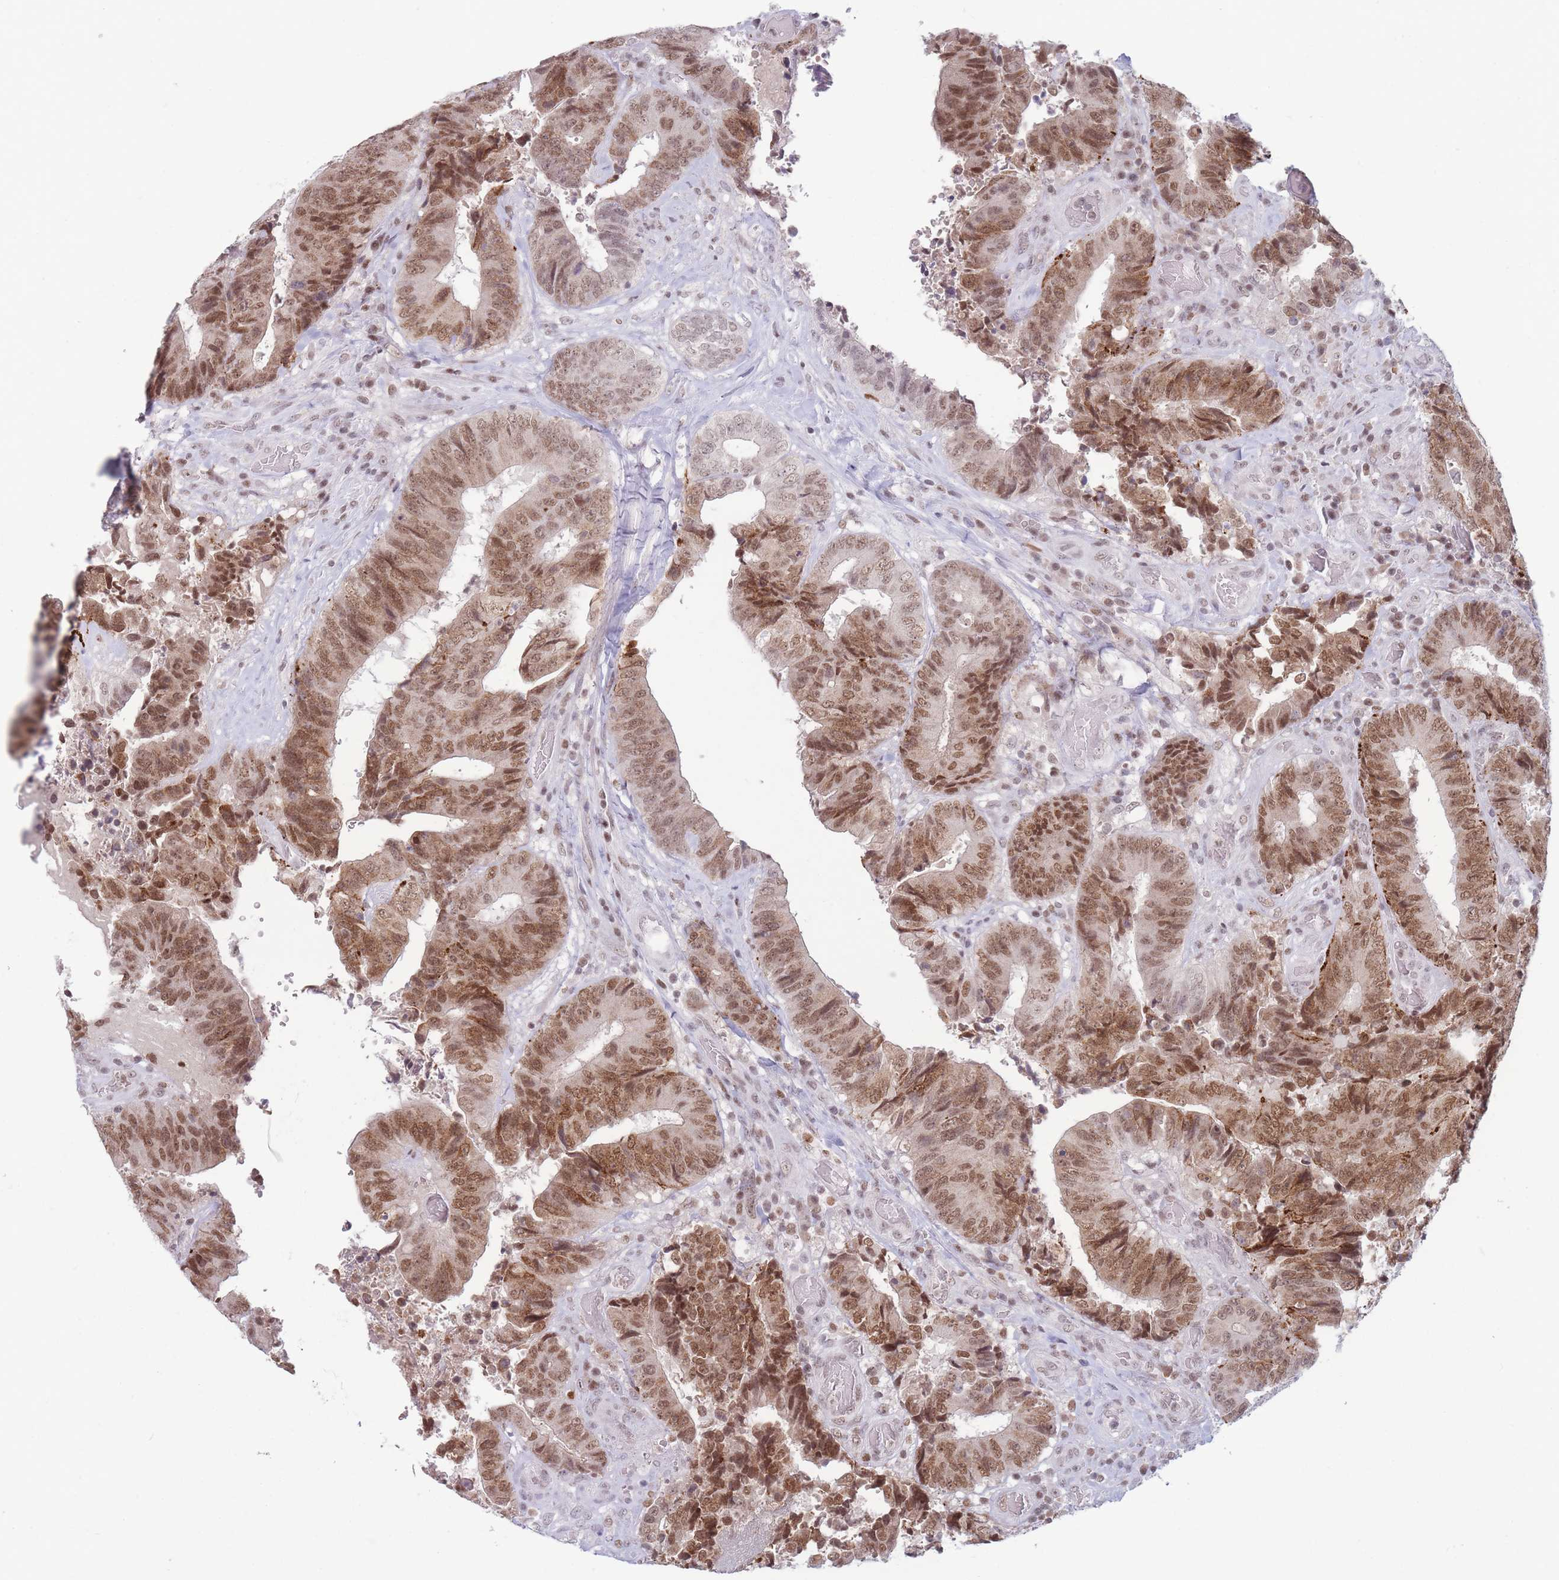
{"staining": {"intensity": "moderate", "quantity": ">75%", "location": "nuclear"}, "tissue": "colorectal cancer", "cell_type": "Tumor cells", "image_type": "cancer", "snomed": [{"axis": "morphology", "description": "Adenocarcinoma, NOS"}, {"axis": "topography", "description": "Rectum"}], "caption": "DAB immunohistochemical staining of colorectal cancer demonstrates moderate nuclear protein staining in about >75% of tumor cells.", "gene": "ARID3B", "patient": {"sex": "male", "age": 72}}